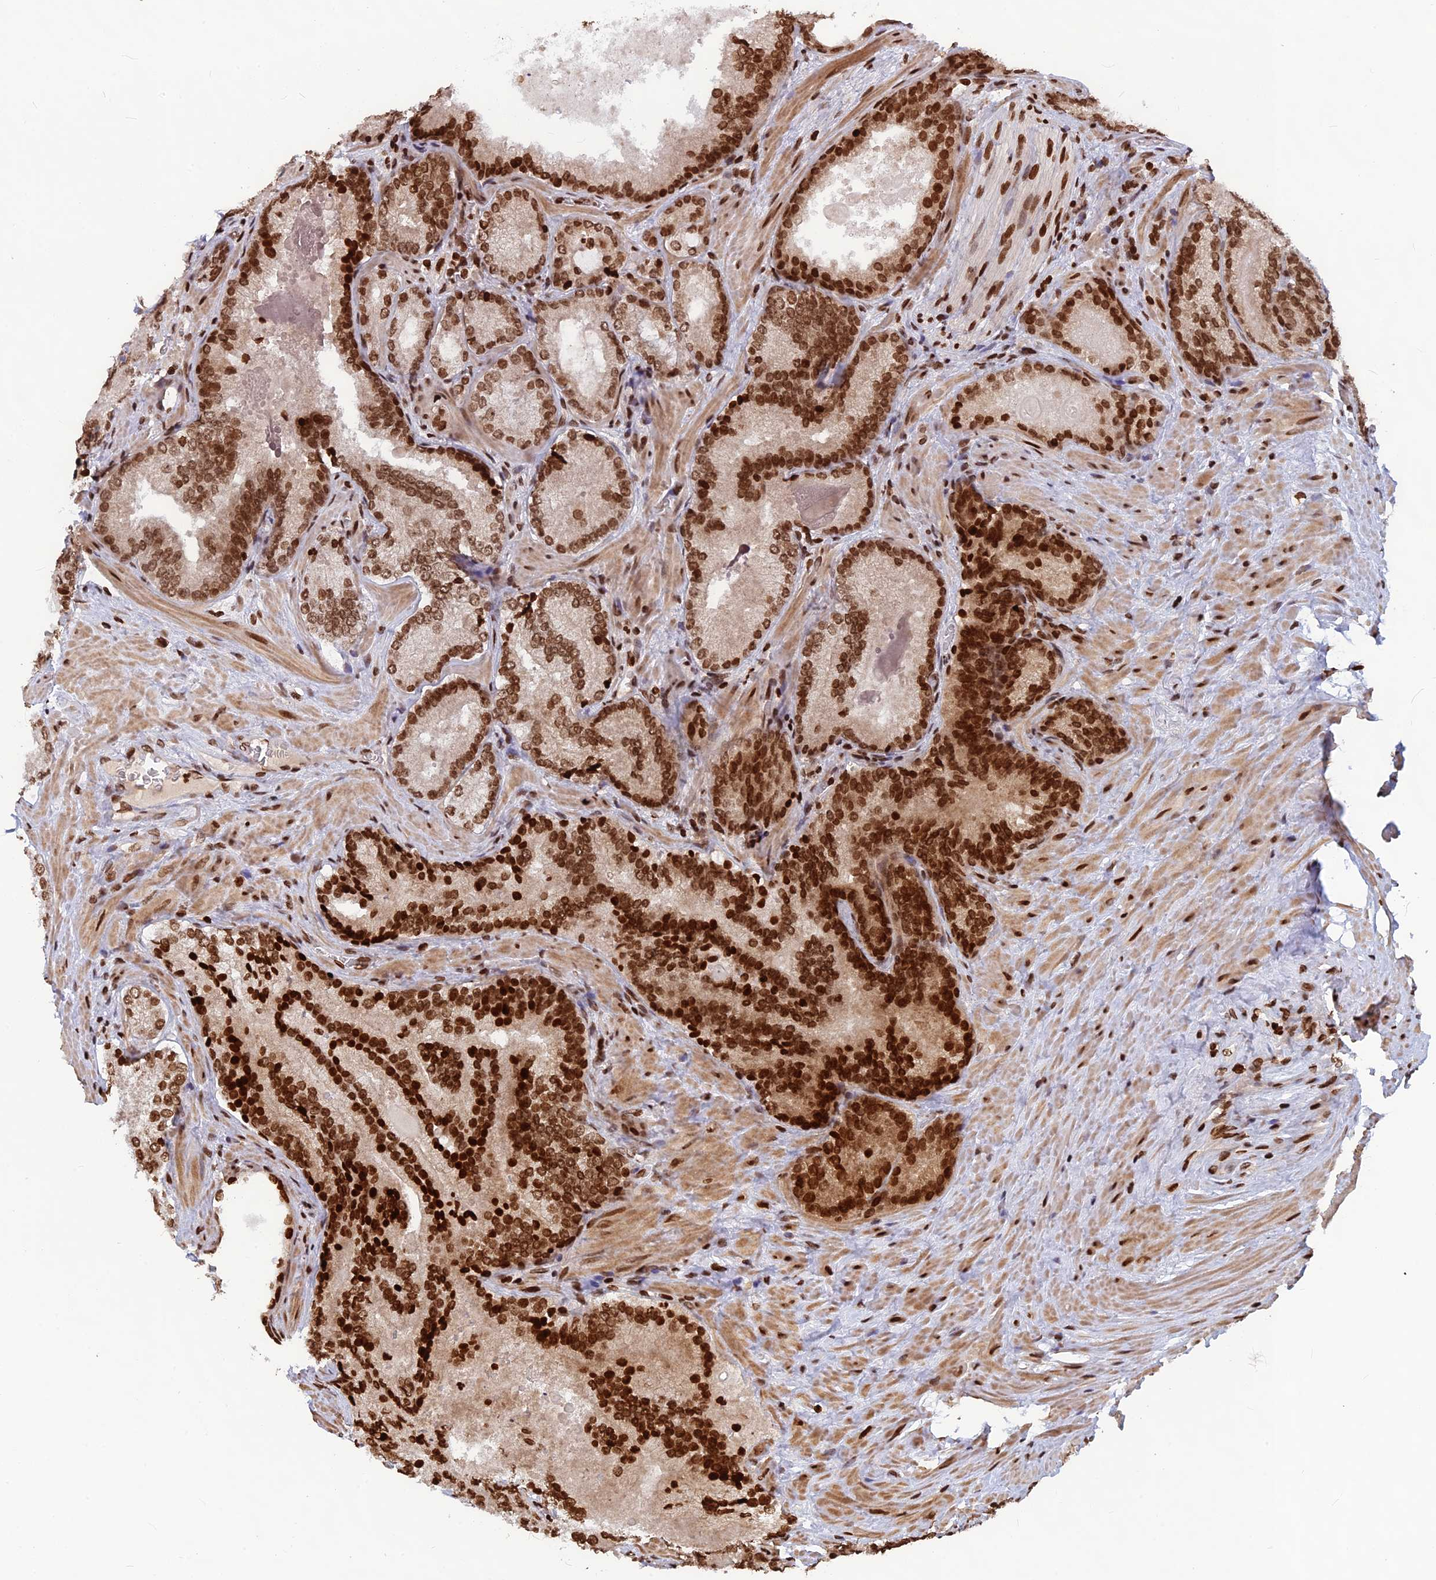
{"staining": {"intensity": "strong", "quantity": ">75%", "location": "nuclear"}, "tissue": "prostate cancer", "cell_type": "Tumor cells", "image_type": "cancer", "snomed": [{"axis": "morphology", "description": "Adenocarcinoma, Low grade"}, {"axis": "topography", "description": "Prostate"}], "caption": "There is high levels of strong nuclear positivity in tumor cells of prostate cancer, as demonstrated by immunohistochemical staining (brown color).", "gene": "TET2", "patient": {"sex": "male", "age": 74}}